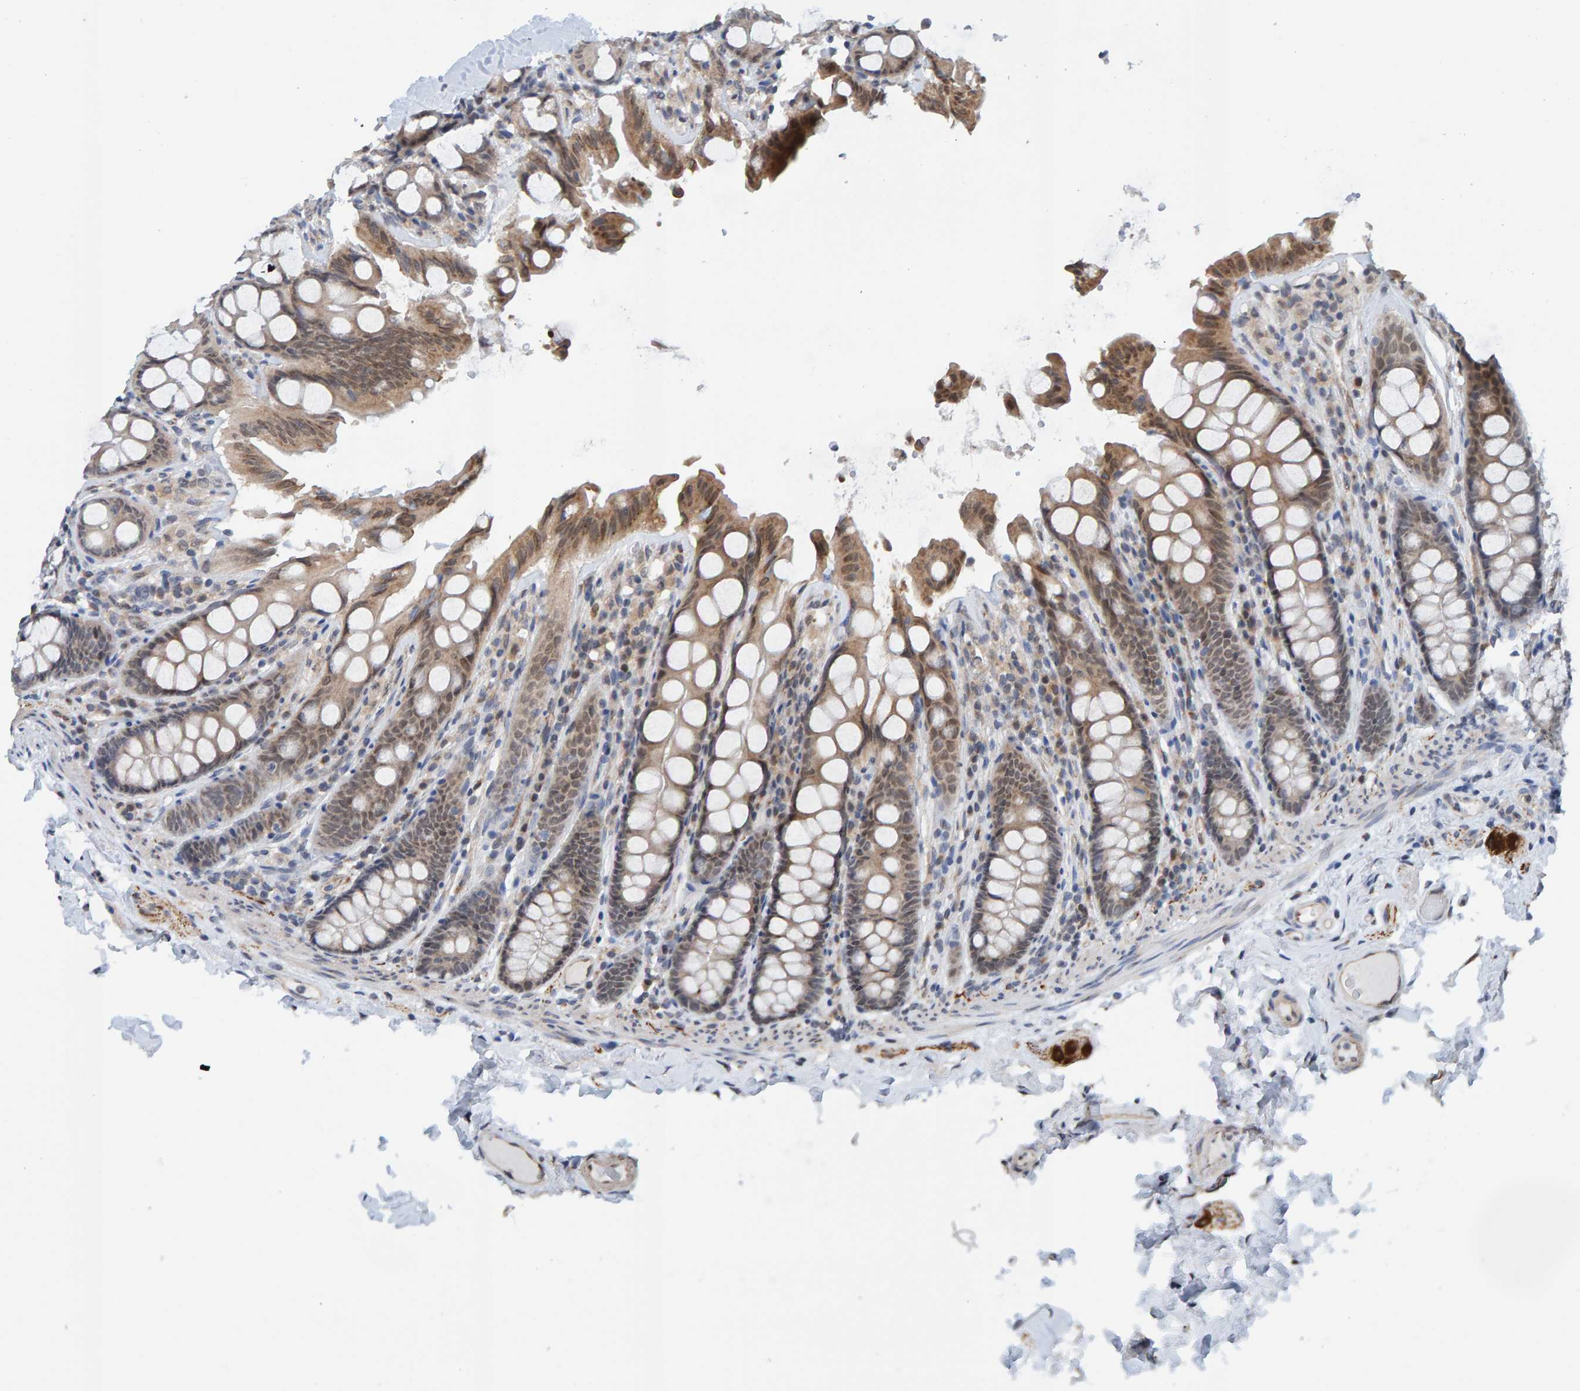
{"staining": {"intensity": "weak", "quantity": ">75%", "location": "cytoplasmic/membranous"}, "tissue": "colon", "cell_type": "Endothelial cells", "image_type": "normal", "snomed": [{"axis": "morphology", "description": "Normal tissue, NOS"}, {"axis": "topography", "description": "Colon"}, {"axis": "topography", "description": "Peripheral nerve tissue"}], "caption": "IHC (DAB) staining of benign human colon displays weak cytoplasmic/membranous protein staining in about >75% of endothelial cells.", "gene": "SCRN2", "patient": {"sex": "female", "age": 61}}